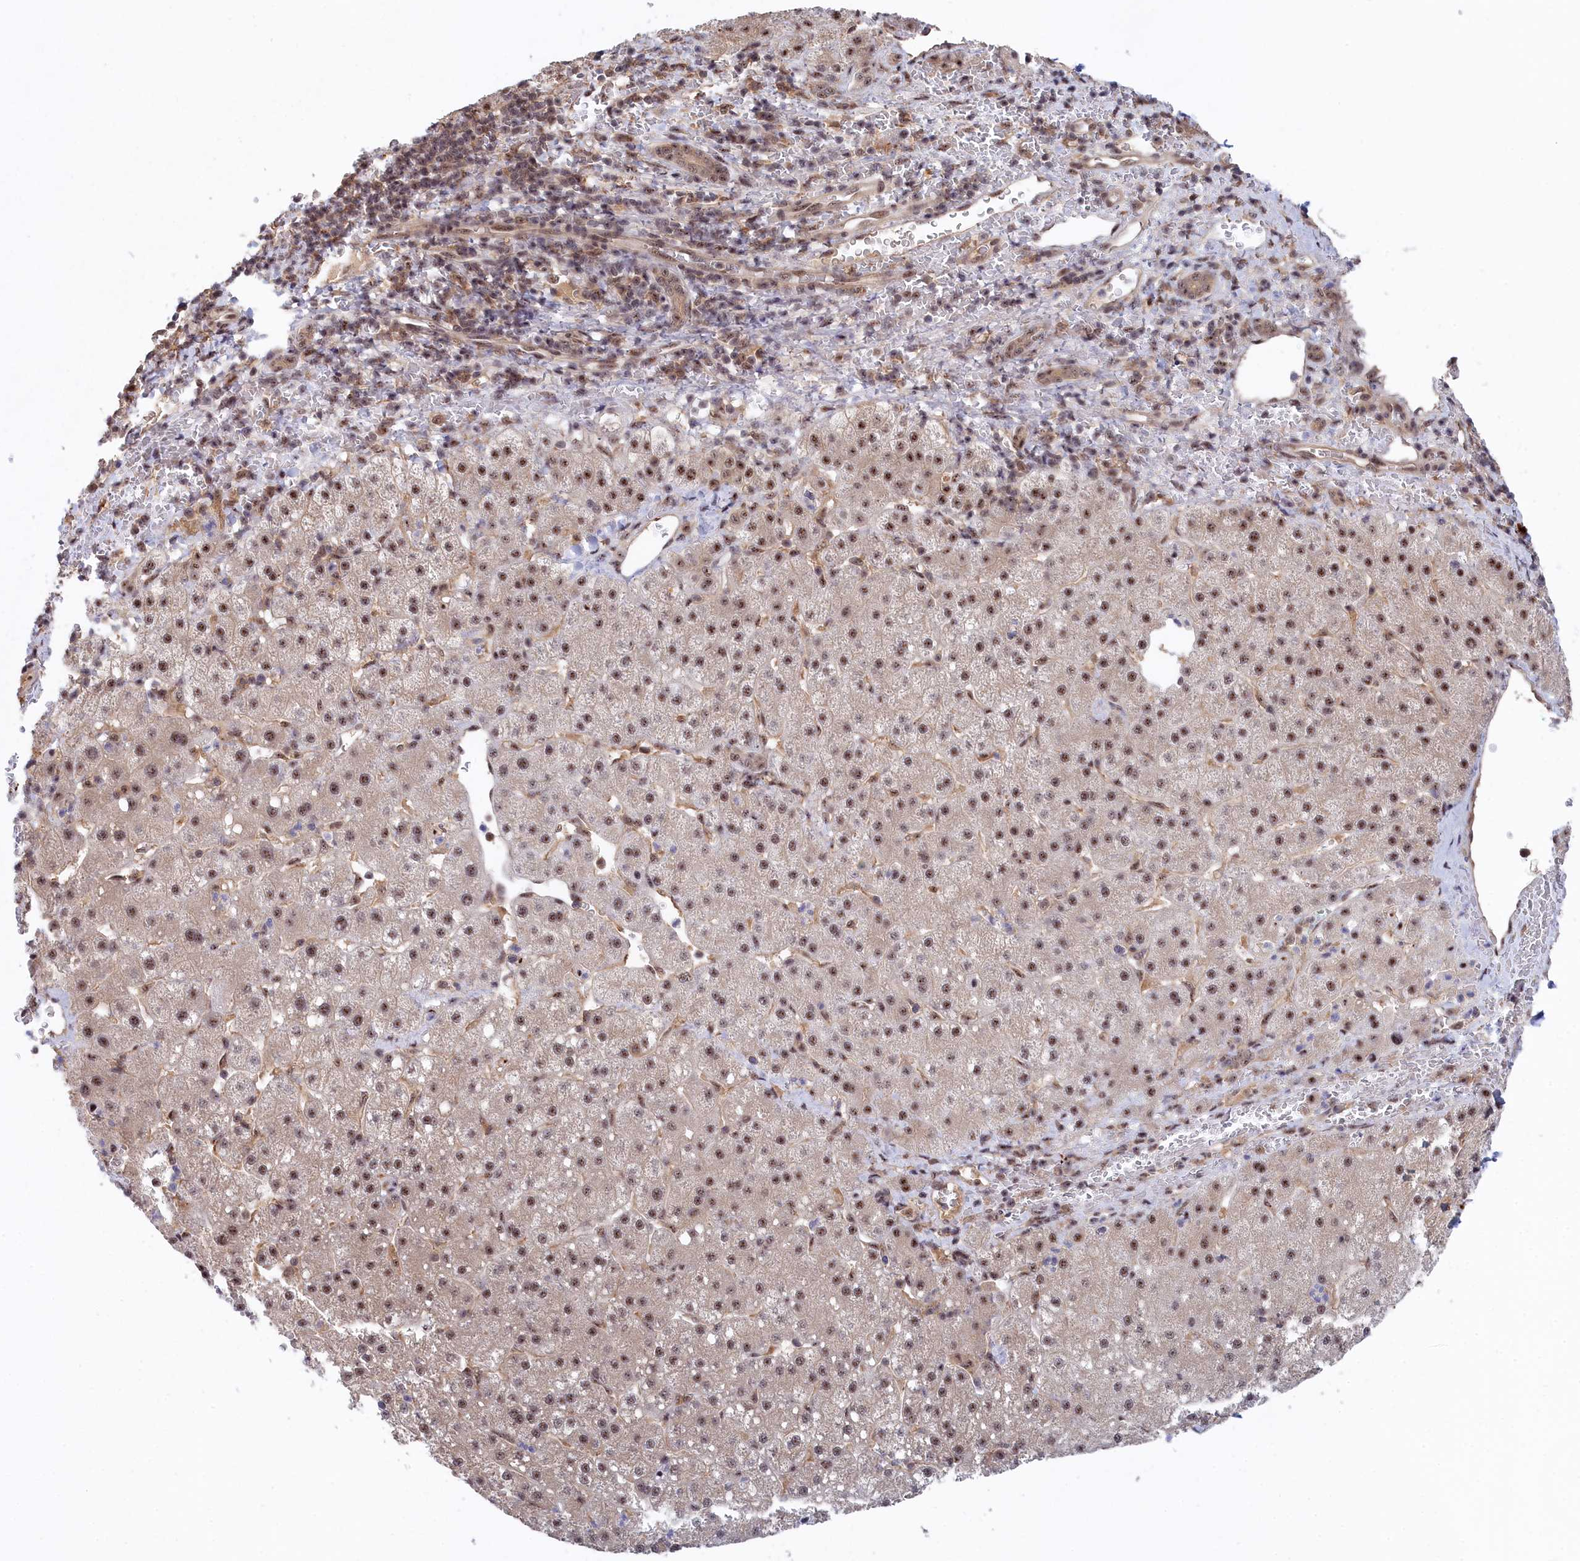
{"staining": {"intensity": "moderate", "quantity": ">75%", "location": "nuclear"}, "tissue": "liver cancer", "cell_type": "Tumor cells", "image_type": "cancer", "snomed": [{"axis": "morphology", "description": "Carcinoma, Hepatocellular, NOS"}, {"axis": "topography", "description": "Liver"}], "caption": "A brown stain labels moderate nuclear staining of a protein in human liver cancer tumor cells. The staining was performed using DAB to visualize the protein expression in brown, while the nuclei were stained in blue with hematoxylin (Magnification: 20x).", "gene": "TAB1", "patient": {"sex": "male", "age": 57}}